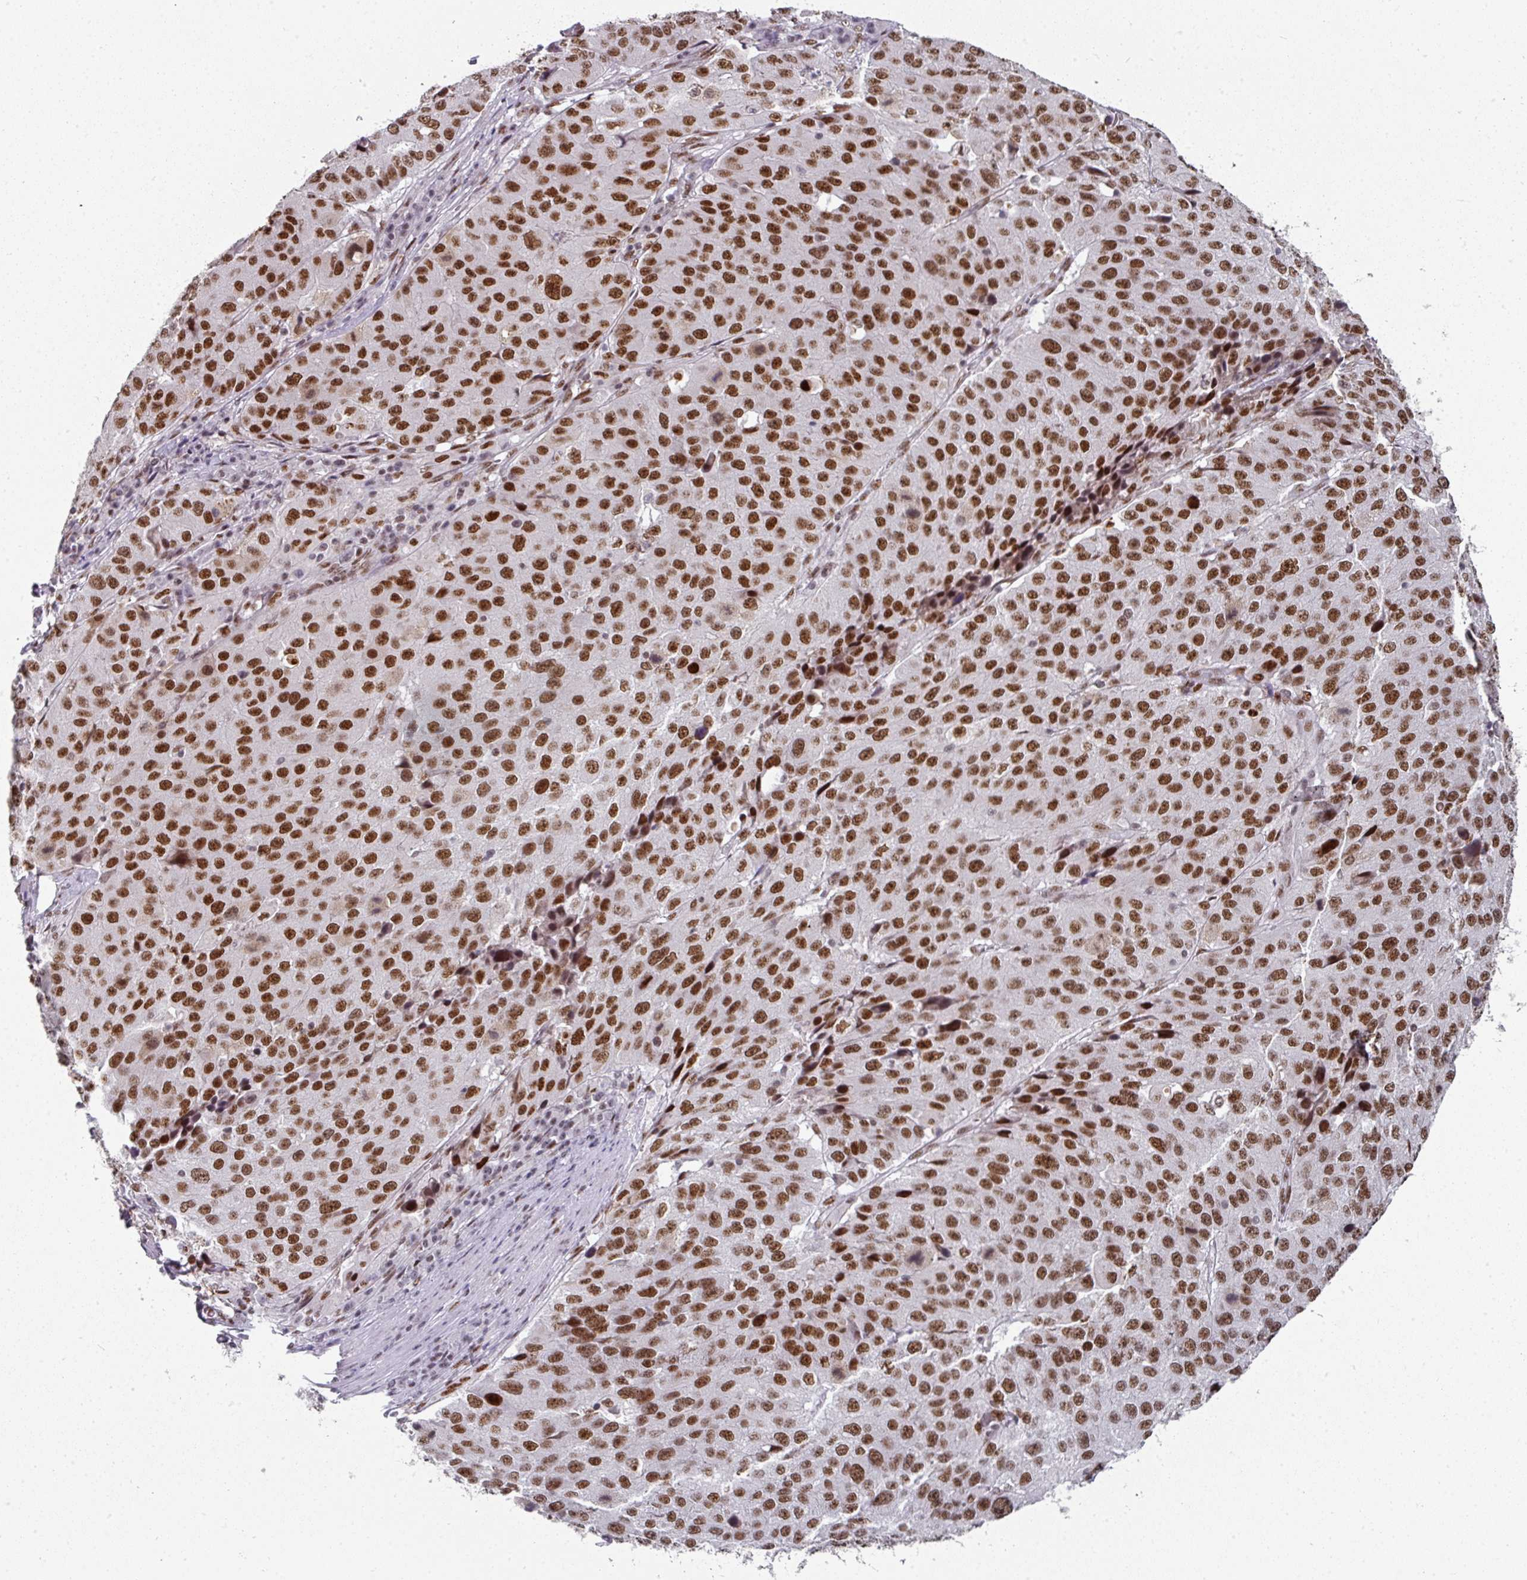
{"staining": {"intensity": "strong", "quantity": ">75%", "location": "nuclear"}, "tissue": "stomach cancer", "cell_type": "Tumor cells", "image_type": "cancer", "snomed": [{"axis": "morphology", "description": "Adenocarcinoma, NOS"}, {"axis": "topography", "description": "Stomach"}], "caption": "A photomicrograph of human adenocarcinoma (stomach) stained for a protein shows strong nuclear brown staining in tumor cells. Nuclei are stained in blue.", "gene": "RAD50", "patient": {"sex": "male", "age": 71}}